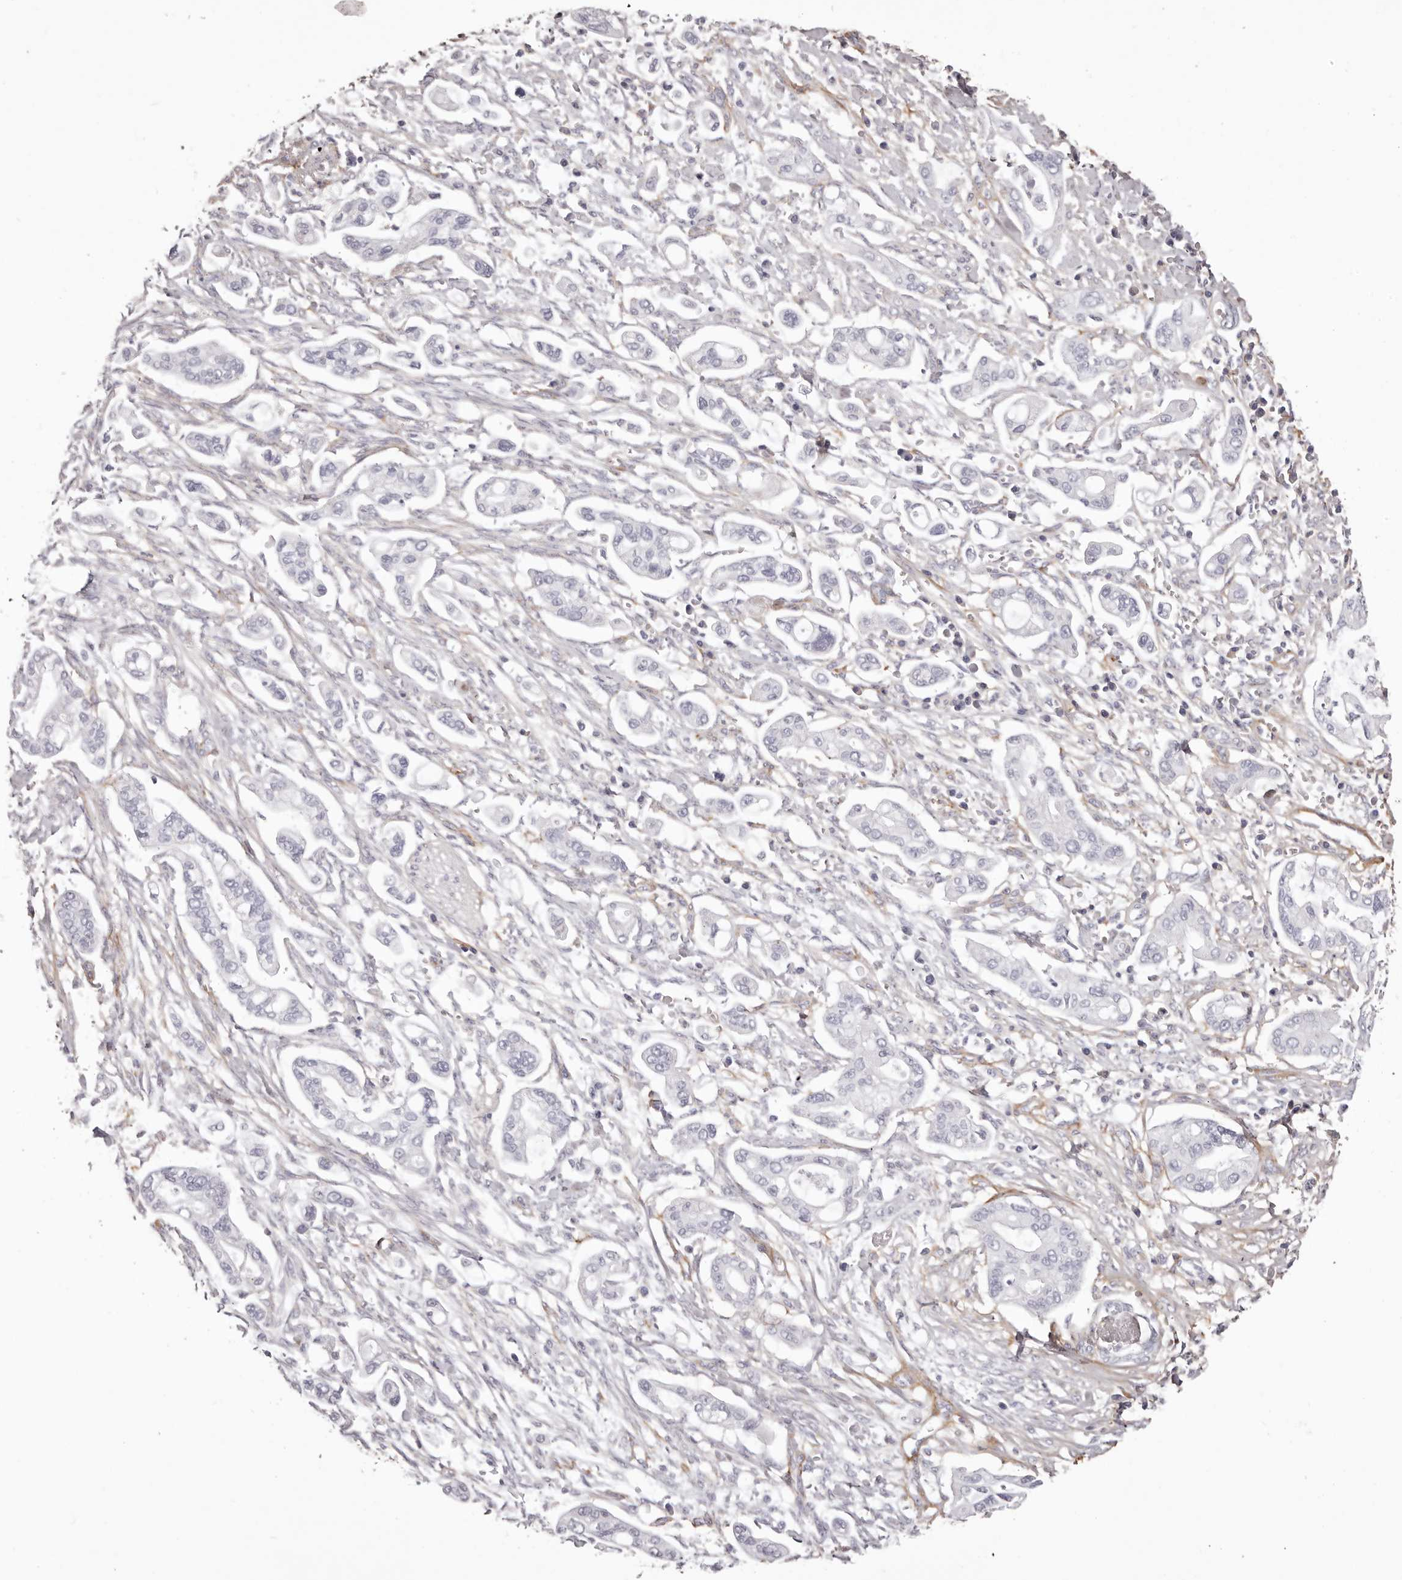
{"staining": {"intensity": "negative", "quantity": "none", "location": "none"}, "tissue": "pancreatic cancer", "cell_type": "Tumor cells", "image_type": "cancer", "snomed": [{"axis": "morphology", "description": "Adenocarcinoma, NOS"}, {"axis": "topography", "description": "Pancreas"}], "caption": "Protein analysis of pancreatic cancer (adenocarcinoma) shows no significant expression in tumor cells.", "gene": "COL6A1", "patient": {"sex": "male", "age": 68}}